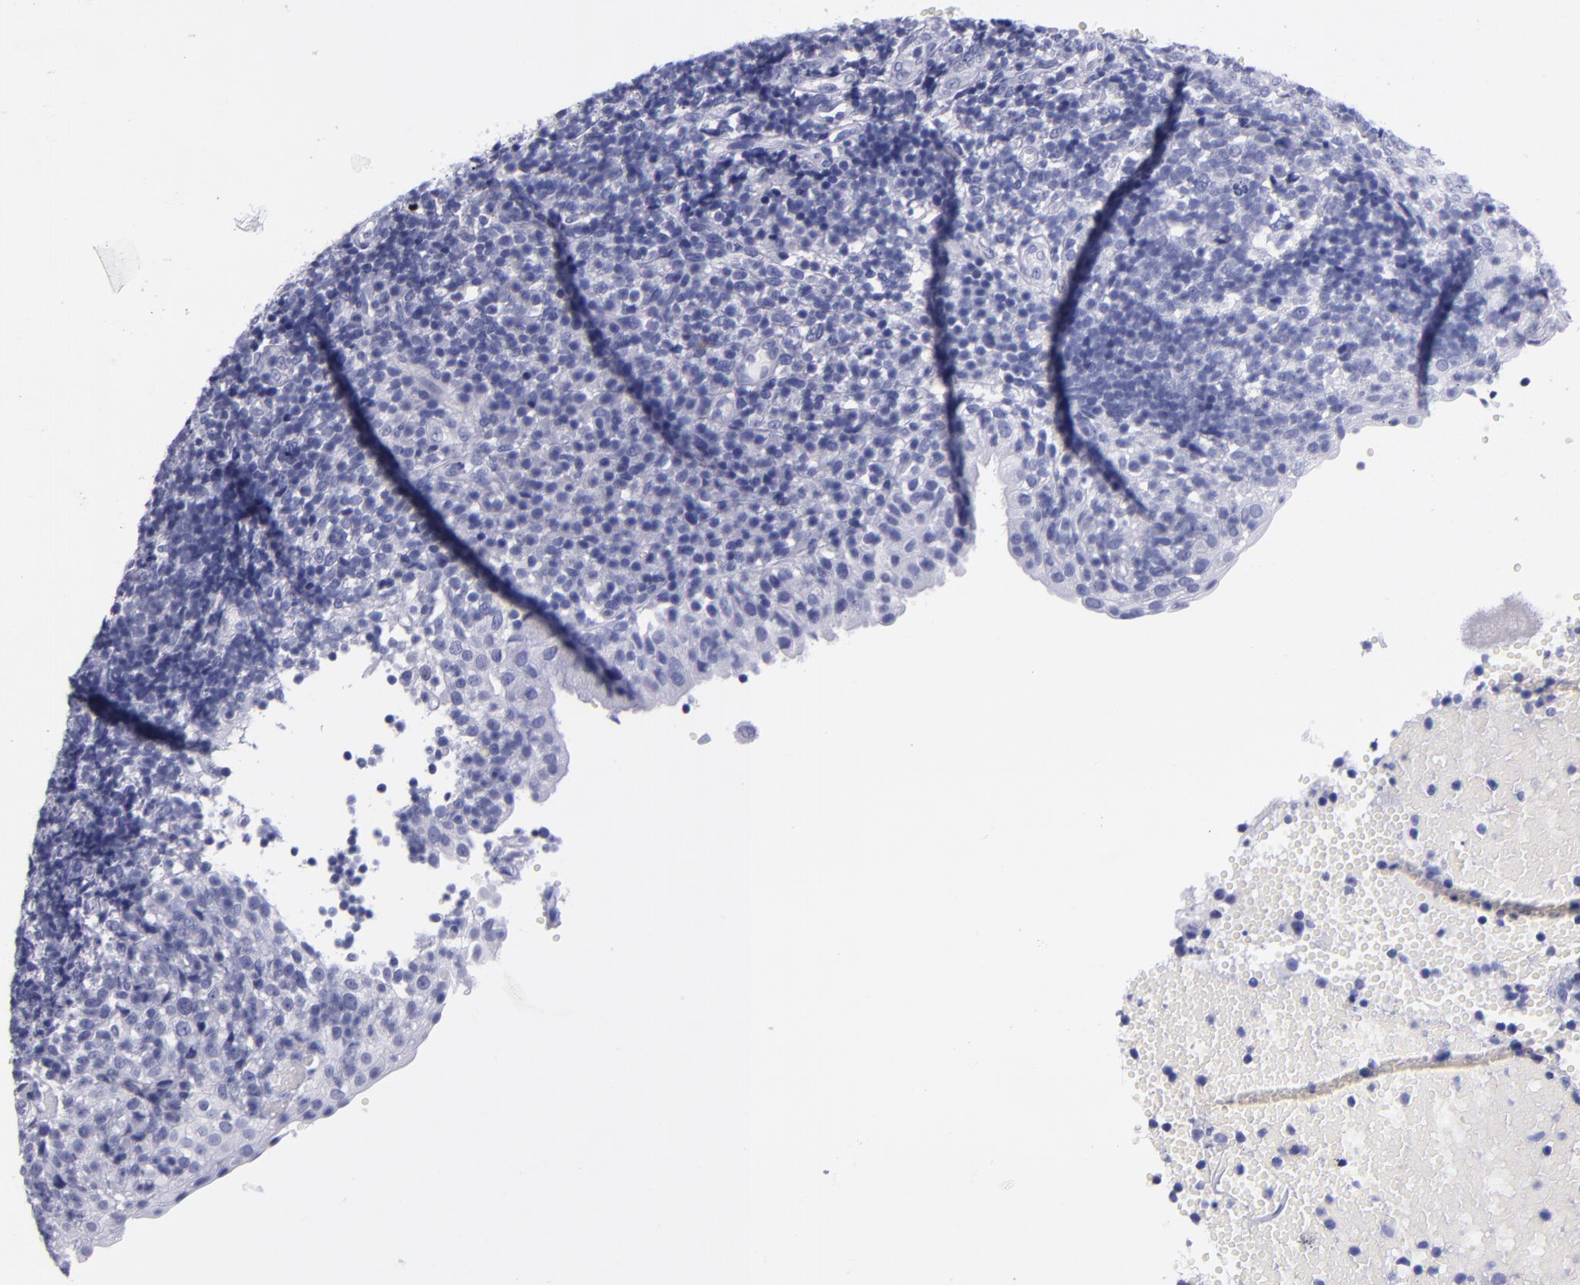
{"staining": {"intensity": "negative", "quantity": "none", "location": "none"}, "tissue": "tonsil", "cell_type": "Germinal center cells", "image_type": "normal", "snomed": [{"axis": "morphology", "description": "Normal tissue, NOS"}, {"axis": "topography", "description": "Tonsil"}], "caption": "Immunohistochemistry image of unremarkable tonsil stained for a protein (brown), which shows no positivity in germinal center cells.", "gene": "SV2A", "patient": {"sex": "female", "age": 40}}